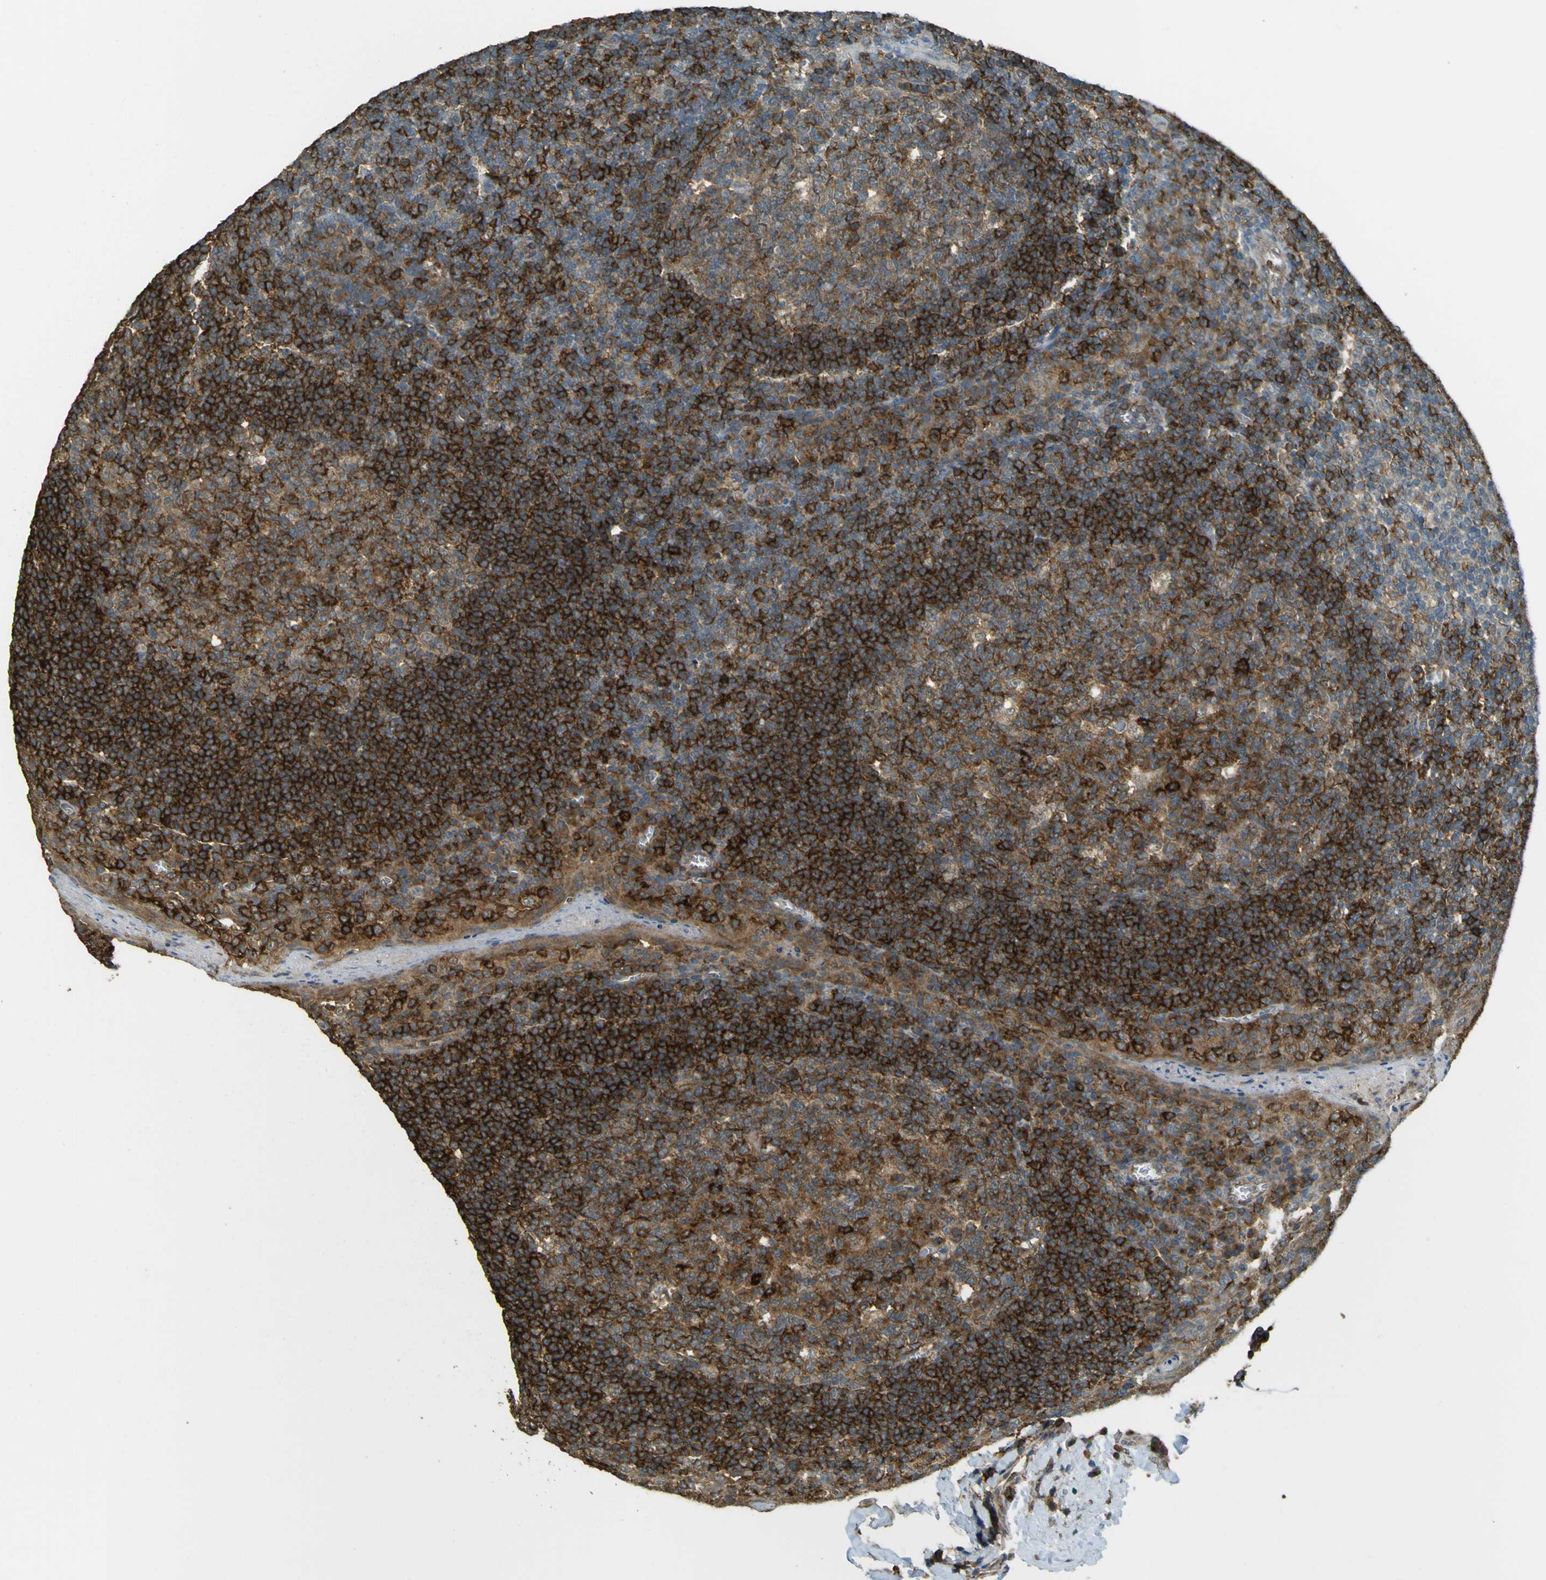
{"staining": {"intensity": "strong", "quantity": "25%-75%", "location": "cytoplasmic/membranous"}, "tissue": "tonsil", "cell_type": "Germinal center cells", "image_type": "normal", "snomed": [{"axis": "morphology", "description": "Normal tissue, NOS"}, {"axis": "topography", "description": "Tonsil"}], "caption": "Immunohistochemistry (IHC) of benign tonsil exhibits high levels of strong cytoplasmic/membranous positivity in about 25%-75% of germinal center cells.", "gene": "GOLGA1", "patient": {"sex": "male", "age": 31}}